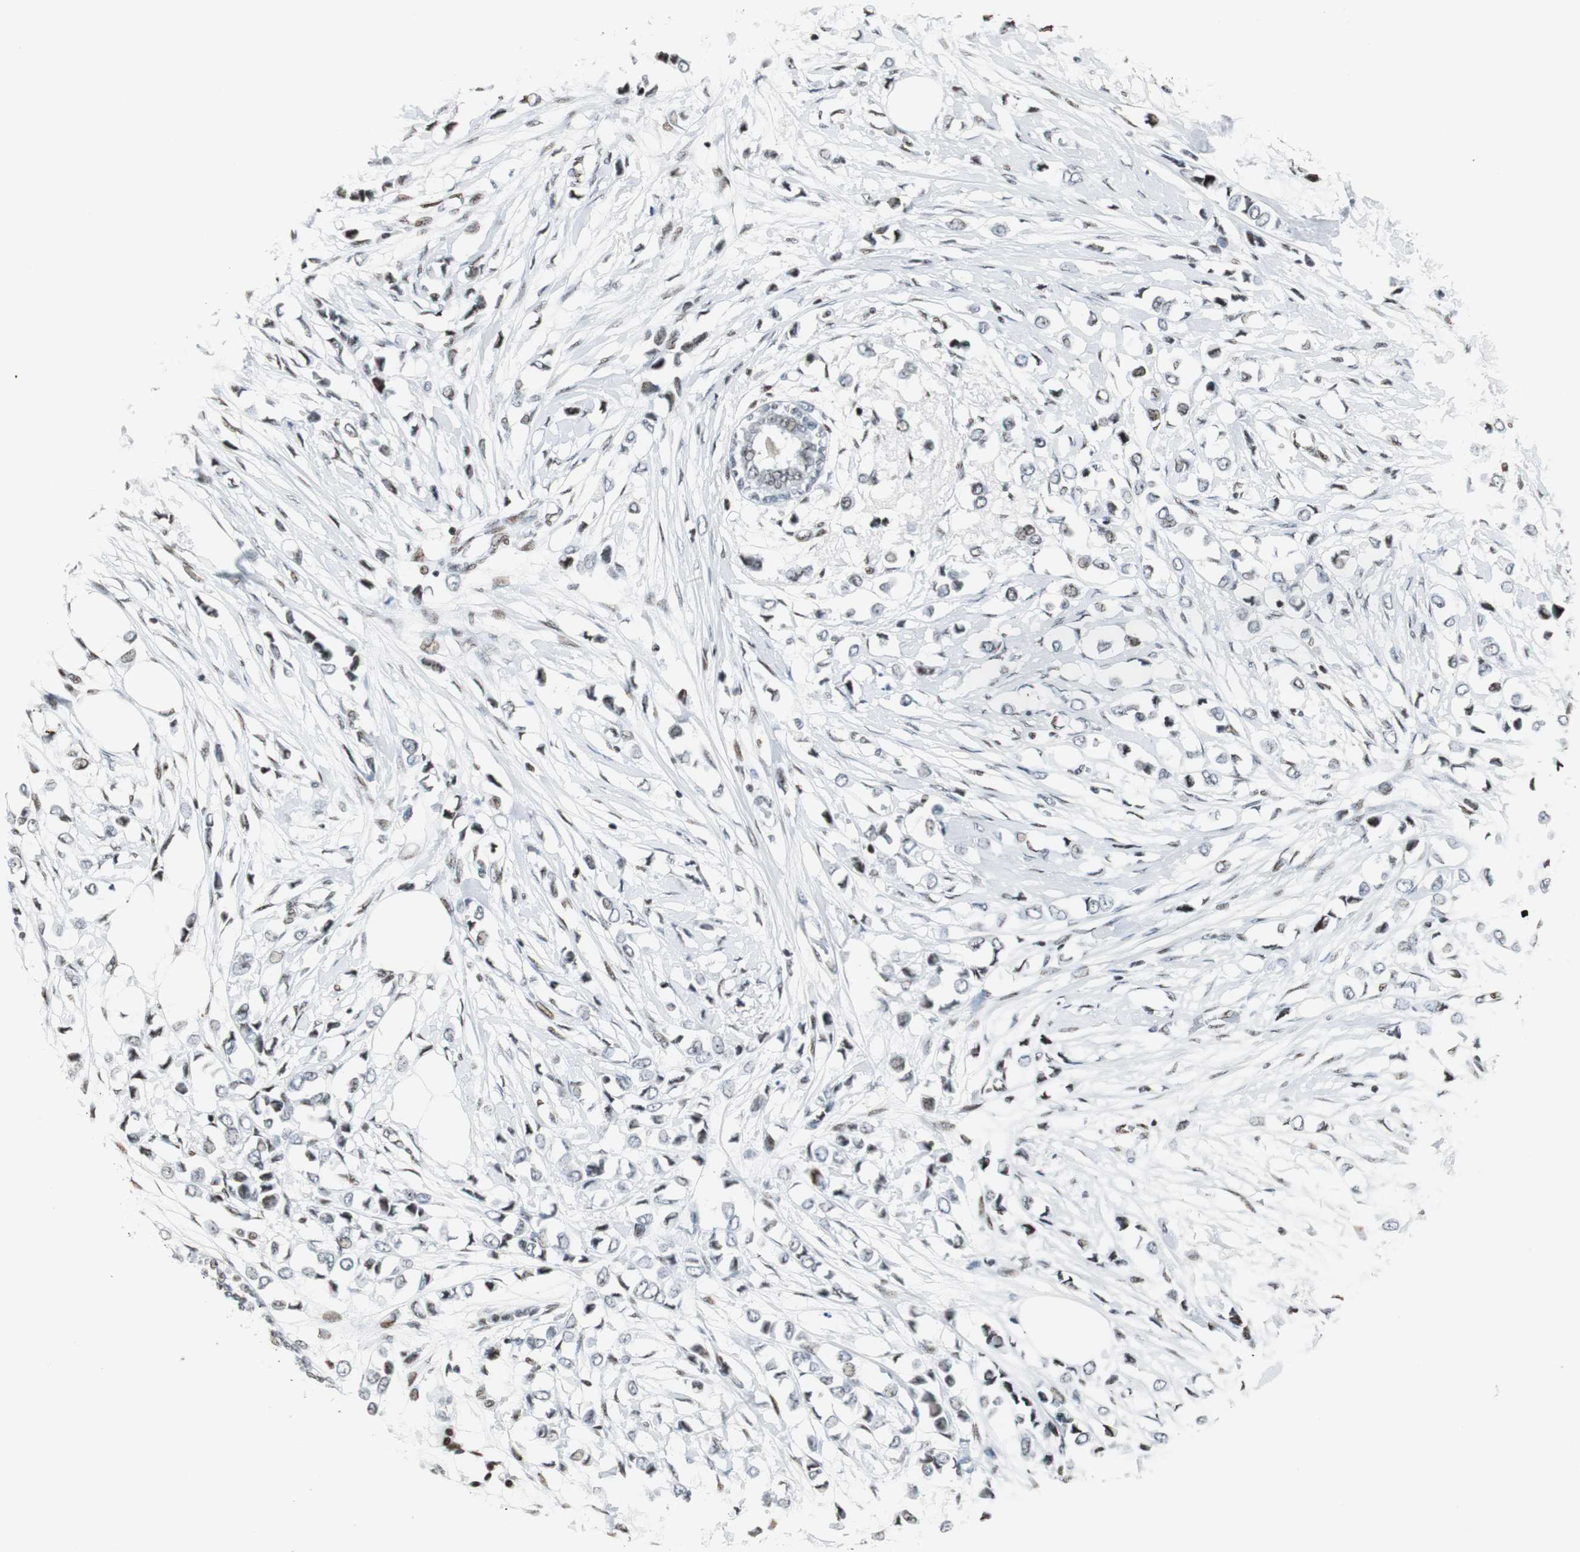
{"staining": {"intensity": "weak", "quantity": "<25%", "location": "nuclear"}, "tissue": "breast cancer", "cell_type": "Tumor cells", "image_type": "cancer", "snomed": [{"axis": "morphology", "description": "Lobular carcinoma"}, {"axis": "topography", "description": "Breast"}], "caption": "Immunohistochemical staining of human breast lobular carcinoma shows no significant positivity in tumor cells.", "gene": "RBBP4", "patient": {"sex": "female", "age": 51}}